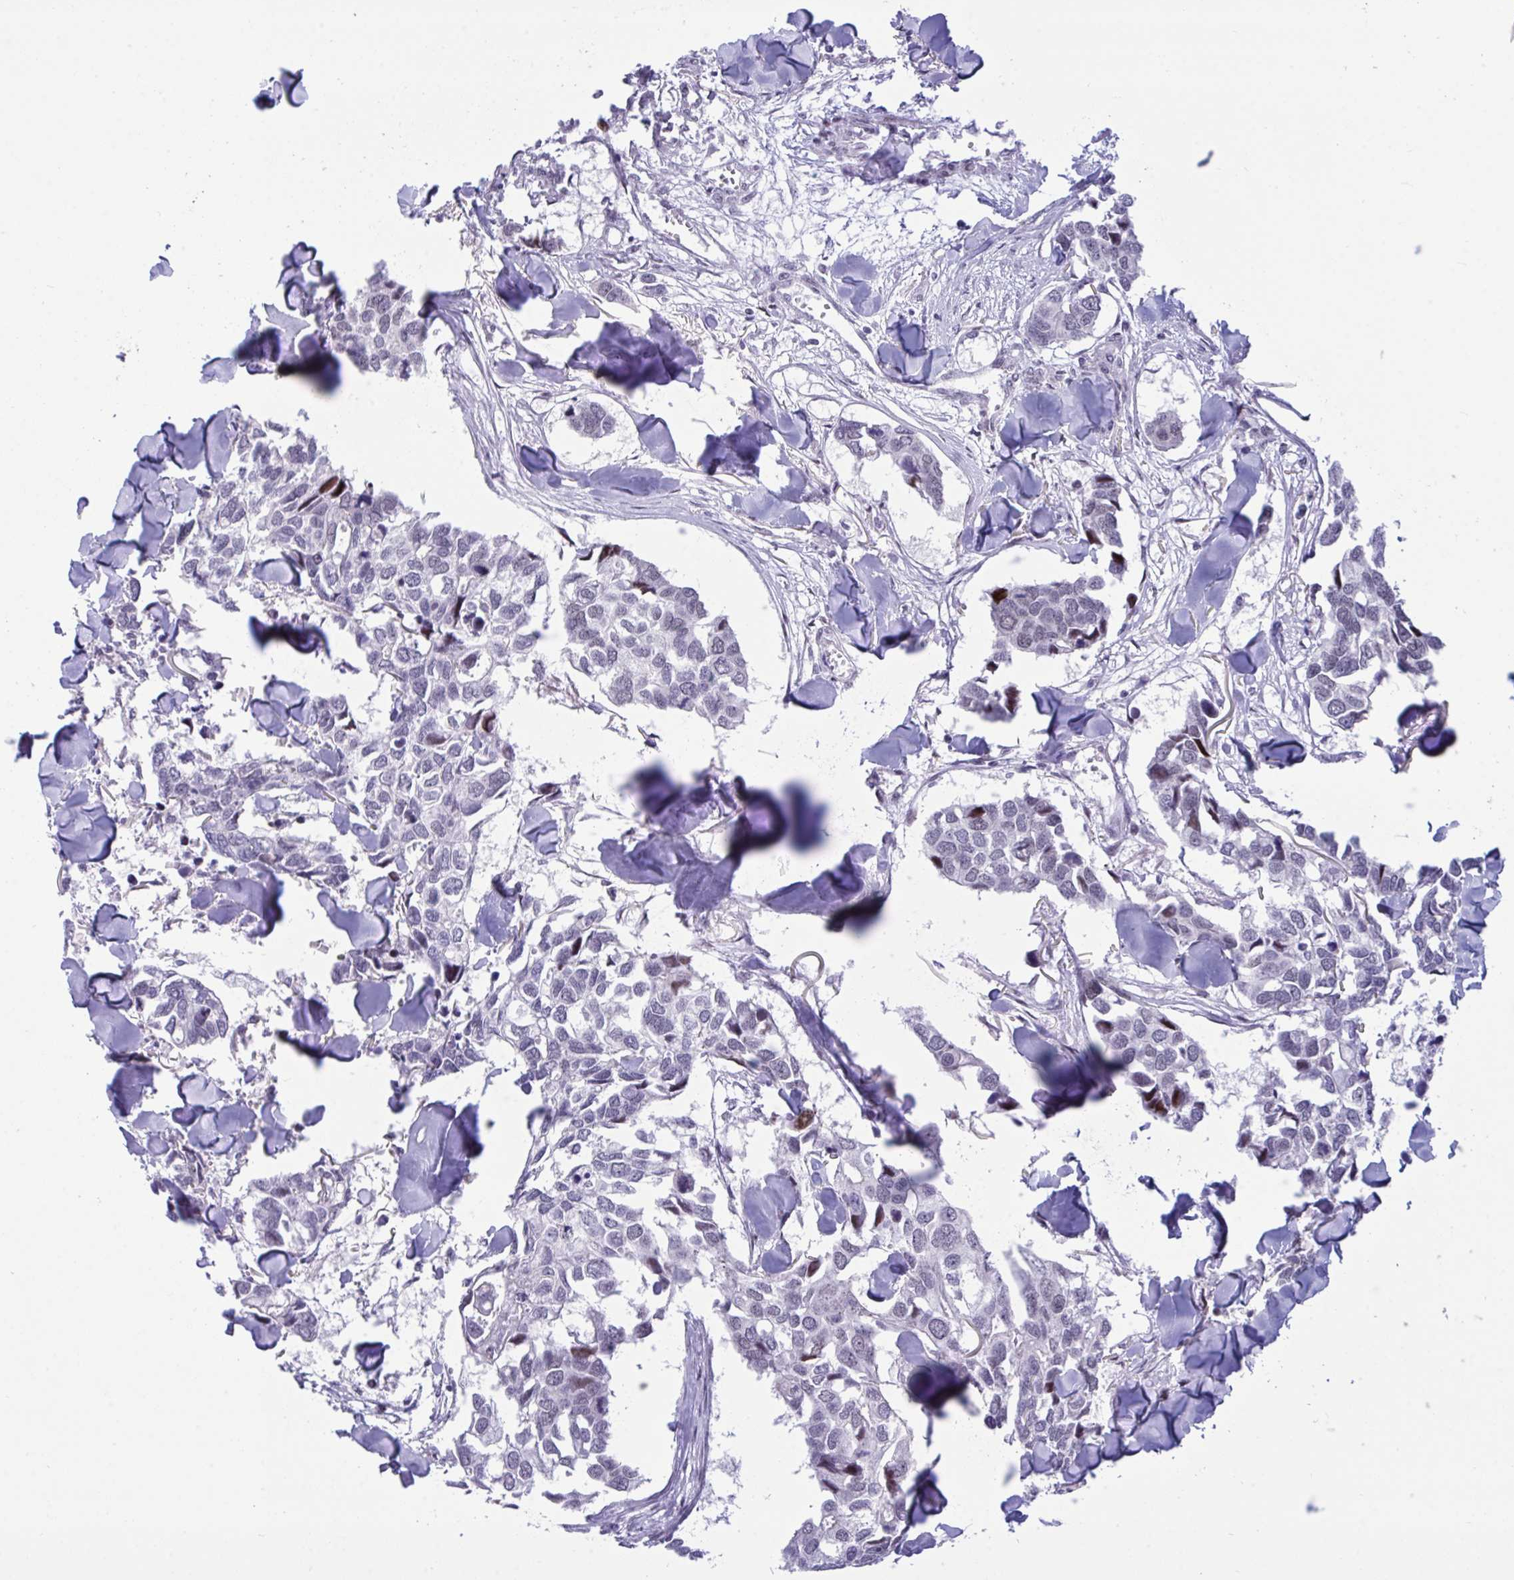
{"staining": {"intensity": "negative", "quantity": "none", "location": "none"}, "tissue": "breast cancer", "cell_type": "Tumor cells", "image_type": "cancer", "snomed": [{"axis": "morphology", "description": "Duct carcinoma"}, {"axis": "topography", "description": "Breast"}], "caption": "An image of human breast cancer is negative for staining in tumor cells.", "gene": "ZFHX3", "patient": {"sex": "female", "age": 83}}